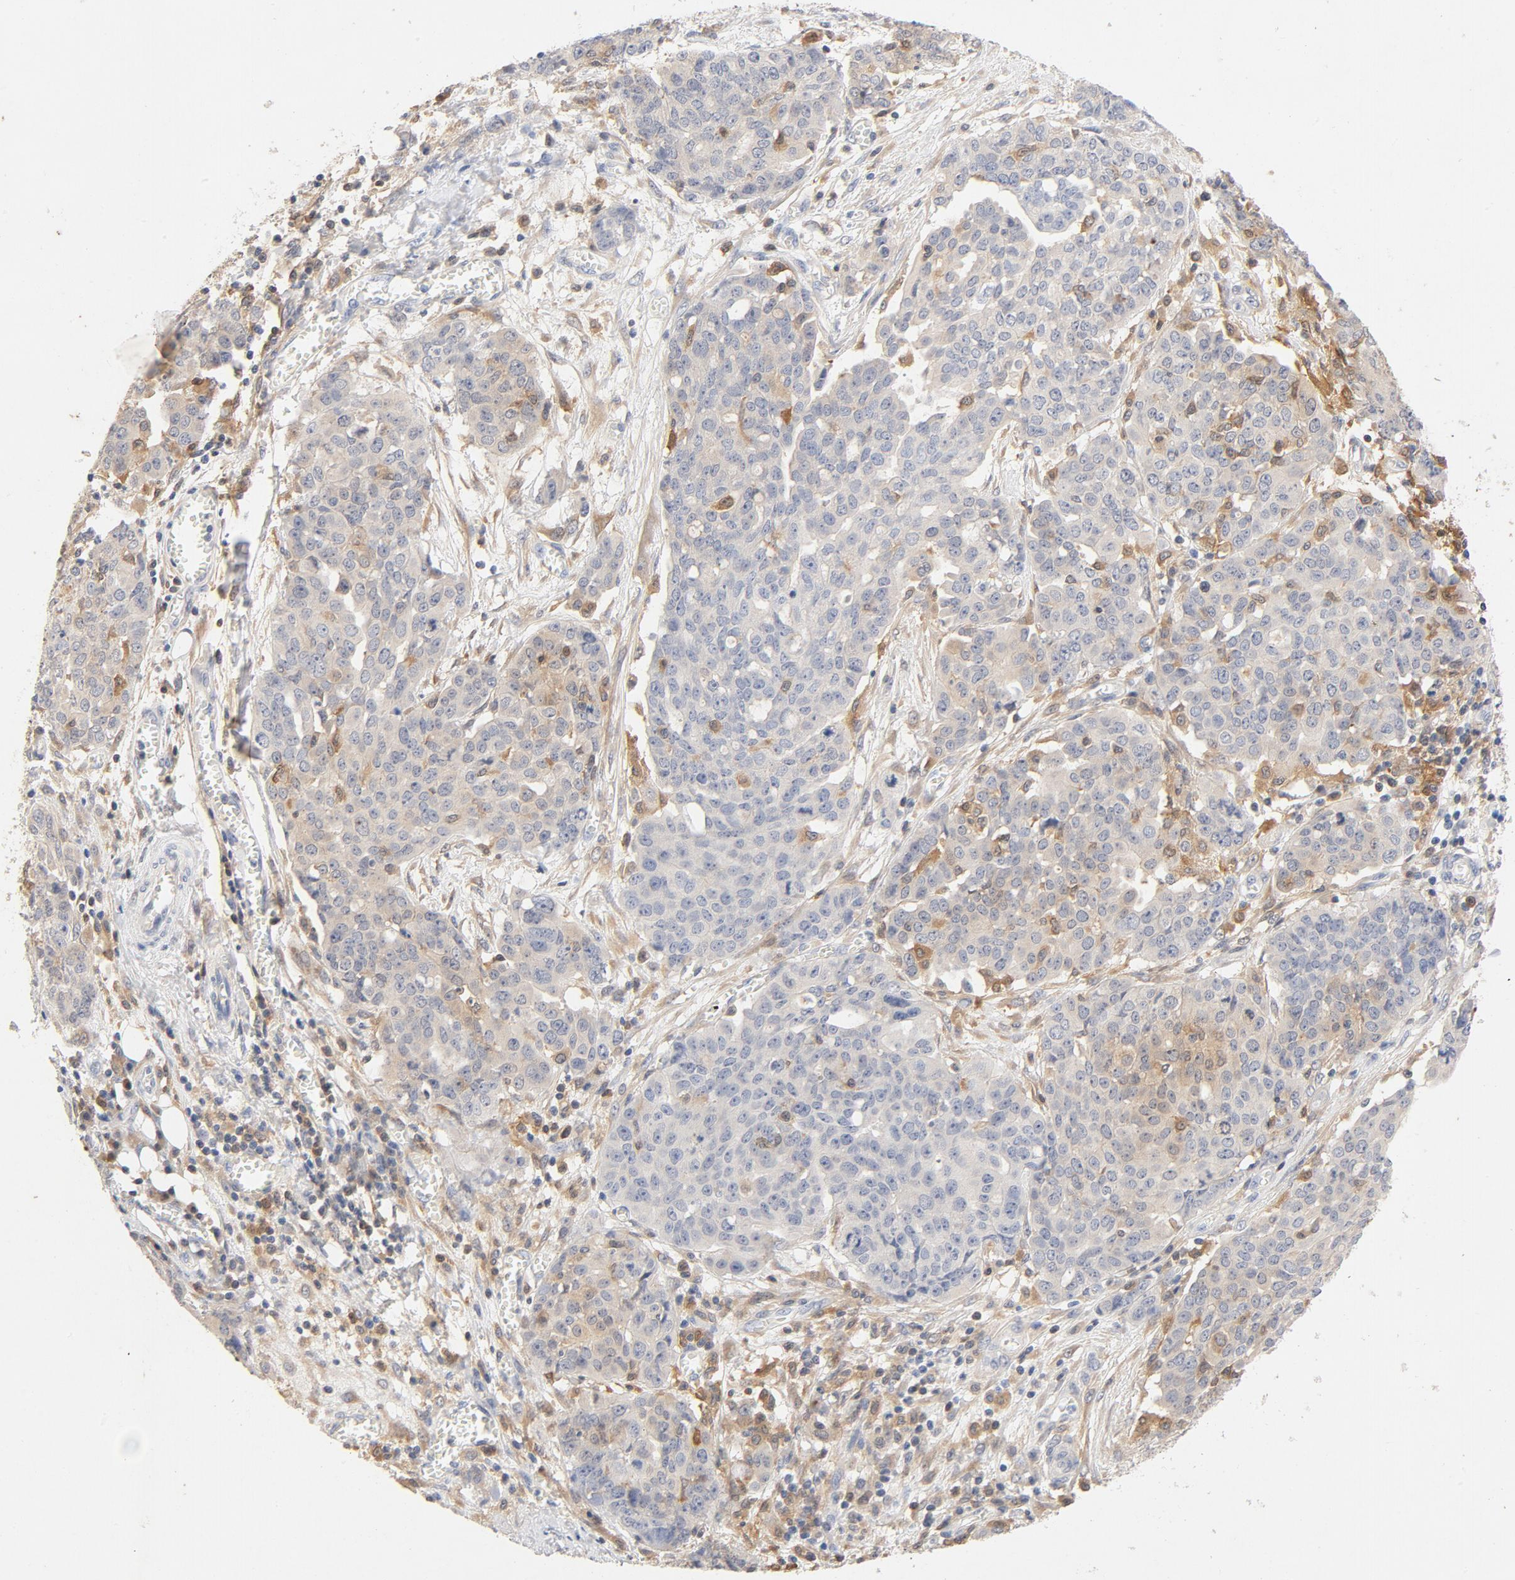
{"staining": {"intensity": "weak", "quantity": "25%-75%", "location": "cytoplasmic/membranous"}, "tissue": "ovarian cancer", "cell_type": "Tumor cells", "image_type": "cancer", "snomed": [{"axis": "morphology", "description": "Cystadenocarcinoma, serous, NOS"}, {"axis": "topography", "description": "Soft tissue"}, {"axis": "topography", "description": "Ovary"}], "caption": "A brown stain labels weak cytoplasmic/membranous expression of a protein in human ovarian cancer (serous cystadenocarcinoma) tumor cells.", "gene": "STAT1", "patient": {"sex": "female", "age": 57}}